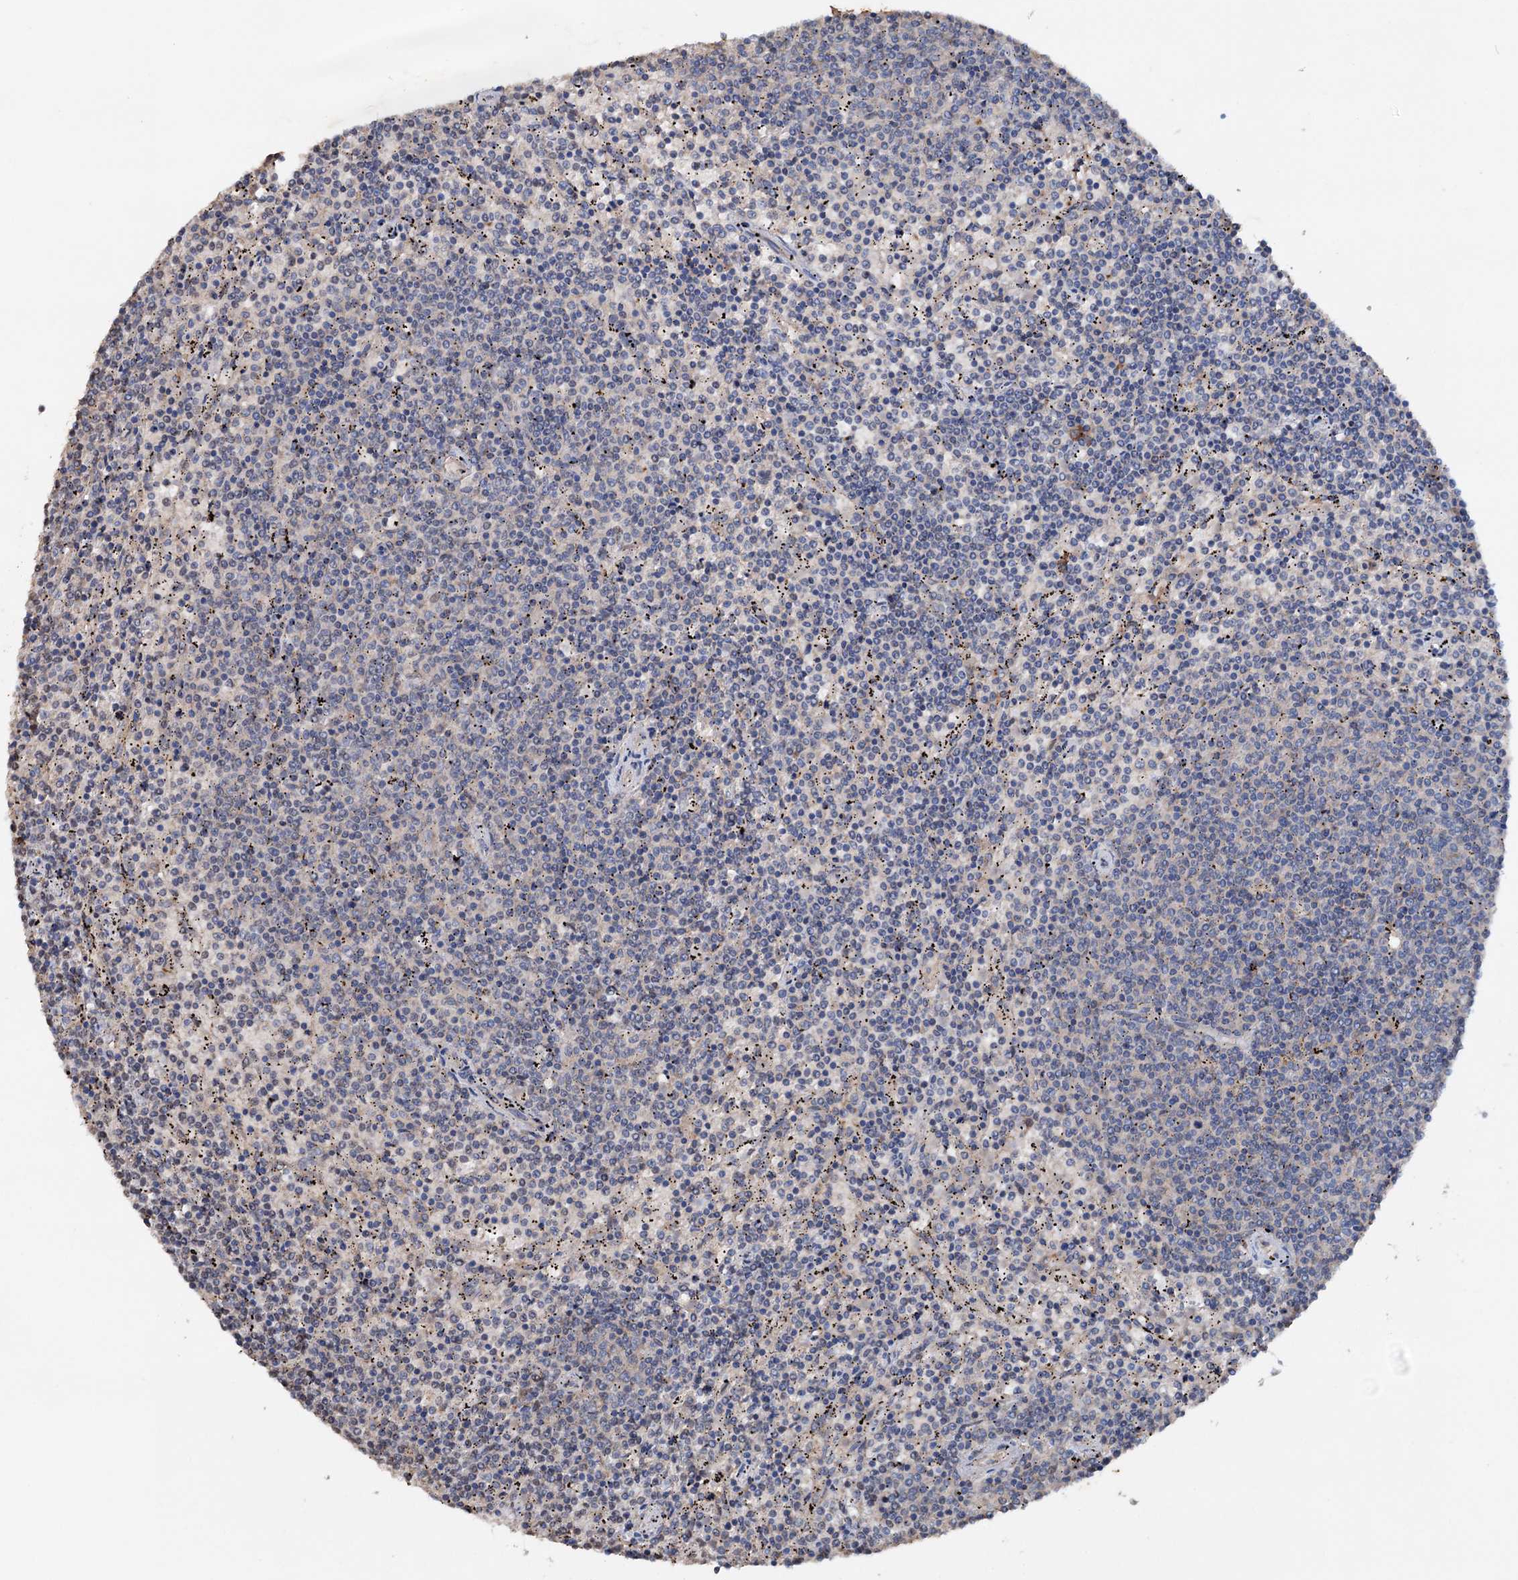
{"staining": {"intensity": "negative", "quantity": "none", "location": "none"}, "tissue": "lymphoma", "cell_type": "Tumor cells", "image_type": "cancer", "snomed": [{"axis": "morphology", "description": "Malignant lymphoma, non-Hodgkin's type, Low grade"}, {"axis": "topography", "description": "Spleen"}], "caption": "Protein analysis of lymphoma shows no significant staining in tumor cells.", "gene": "ARL13A", "patient": {"sex": "female", "age": 50}}